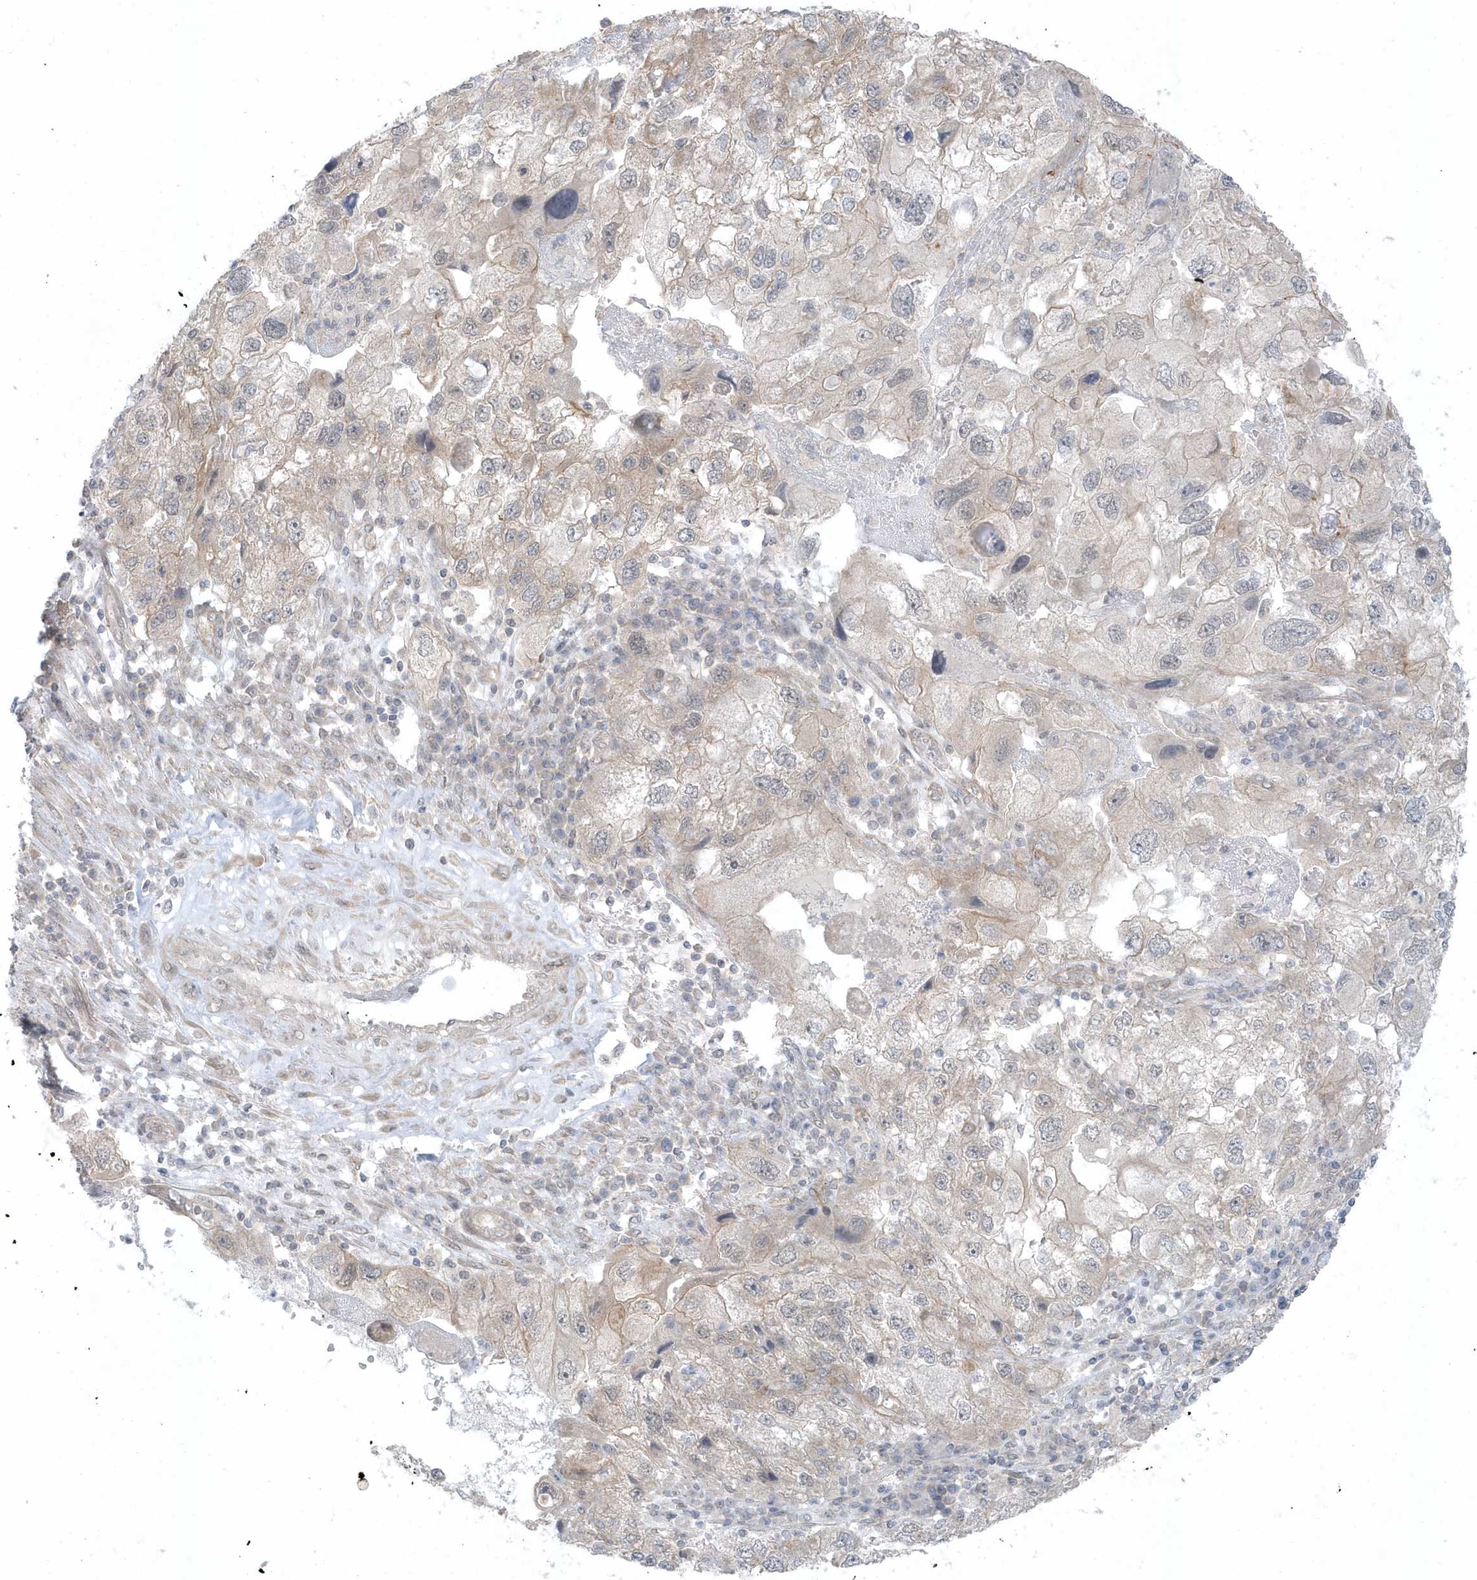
{"staining": {"intensity": "negative", "quantity": "none", "location": "none"}, "tissue": "endometrial cancer", "cell_type": "Tumor cells", "image_type": "cancer", "snomed": [{"axis": "morphology", "description": "Adenocarcinoma, NOS"}, {"axis": "topography", "description": "Endometrium"}], "caption": "Endometrial adenocarcinoma was stained to show a protein in brown. There is no significant positivity in tumor cells.", "gene": "PARD3B", "patient": {"sex": "female", "age": 49}}